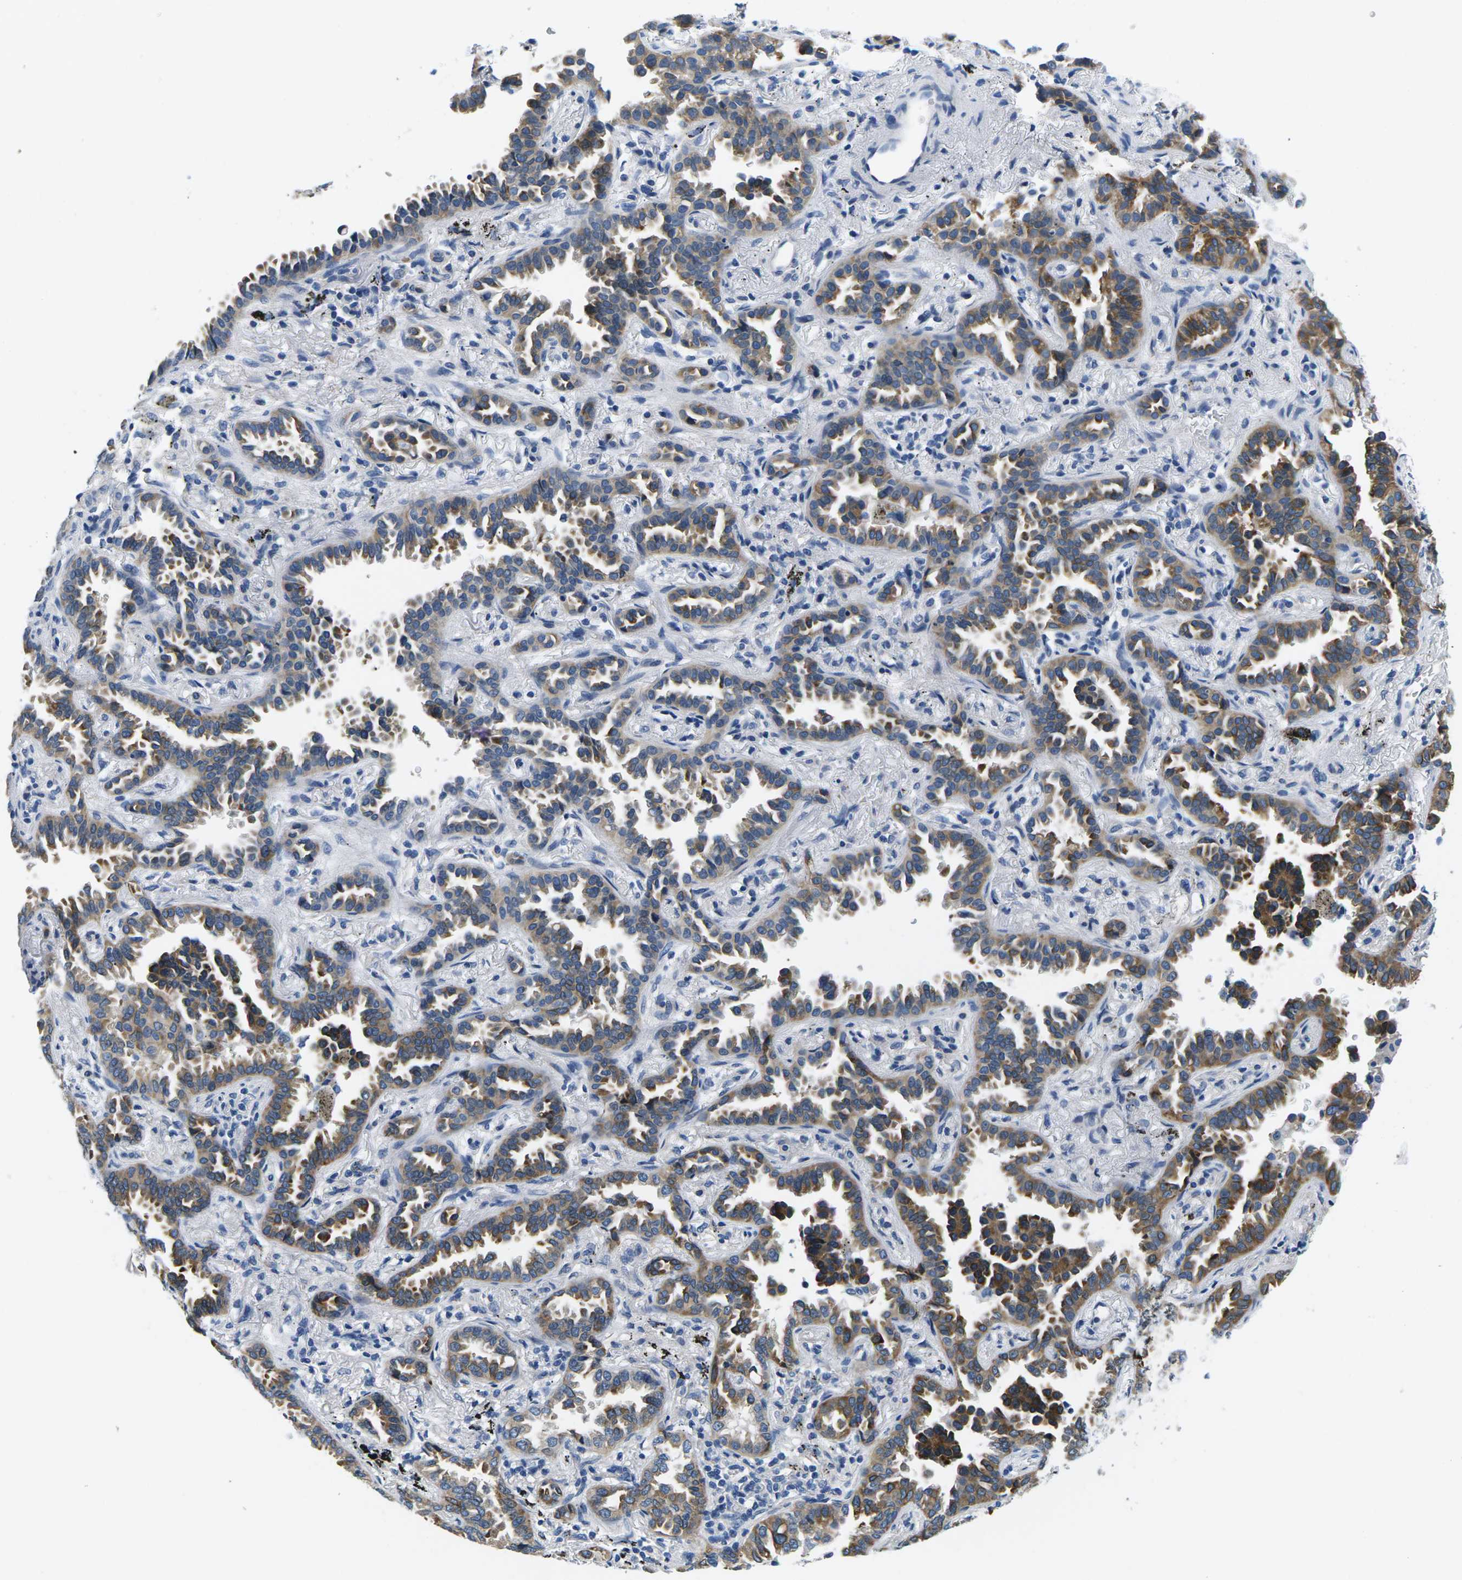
{"staining": {"intensity": "strong", "quantity": "25%-75%", "location": "cytoplasmic/membranous"}, "tissue": "lung cancer", "cell_type": "Tumor cells", "image_type": "cancer", "snomed": [{"axis": "morphology", "description": "Normal tissue, NOS"}, {"axis": "morphology", "description": "Adenocarcinoma, NOS"}, {"axis": "topography", "description": "Lung"}], "caption": "Tumor cells demonstrate high levels of strong cytoplasmic/membranous expression in about 25%-75% of cells in human lung cancer (adenocarcinoma). The staining was performed using DAB (3,3'-diaminobenzidine) to visualize the protein expression in brown, while the nuclei were stained in blue with hematoxylin (Magnification: 20x).", "gene": "TSPAN2", "patient": {"sex": "male", "age": 59}}